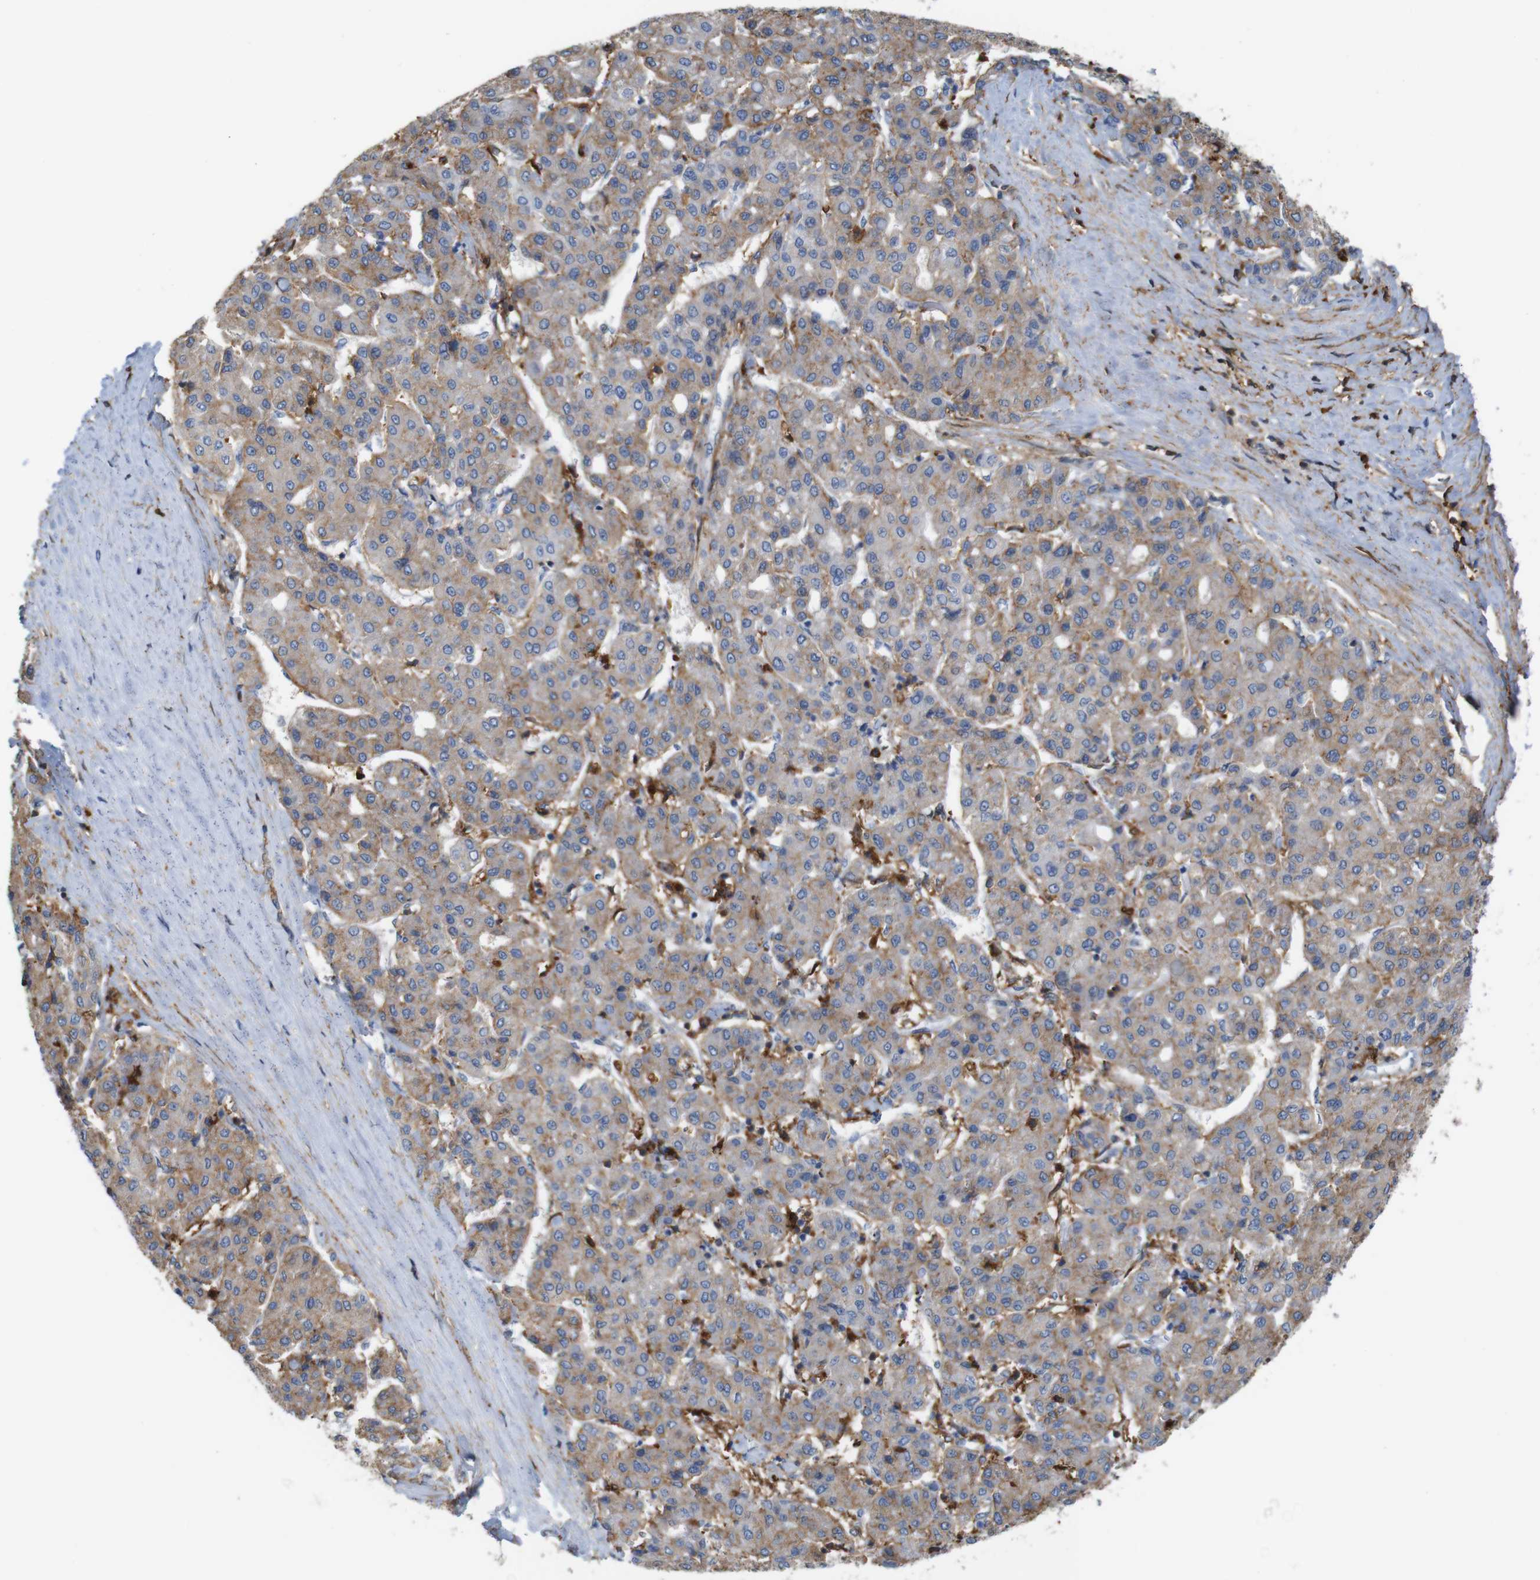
{"staining": {"intensity": "weak", "quantity": ">75%", "location": "cytoplasmic/membranous"}, "tissue": "liver cancer", "cell_type": "Tumor cells", "image_type": "cancer", "snomed": [{"axis": "morphology", "description": "Carcinoma, Hepatocellular, NOS"}, {"axis": "topography", "description": "Liver"}], "caption": "Protein analysis of liver cancer tissue exhibits weak cytoplasmic/membranous expression in approximately >75% of tumor cells. Immunohistochemistry stains the protein of interest in brown and the nuclei are stained blue.", "gene": "ANXA1", "patient": {"sex": "male", "age": 65}}